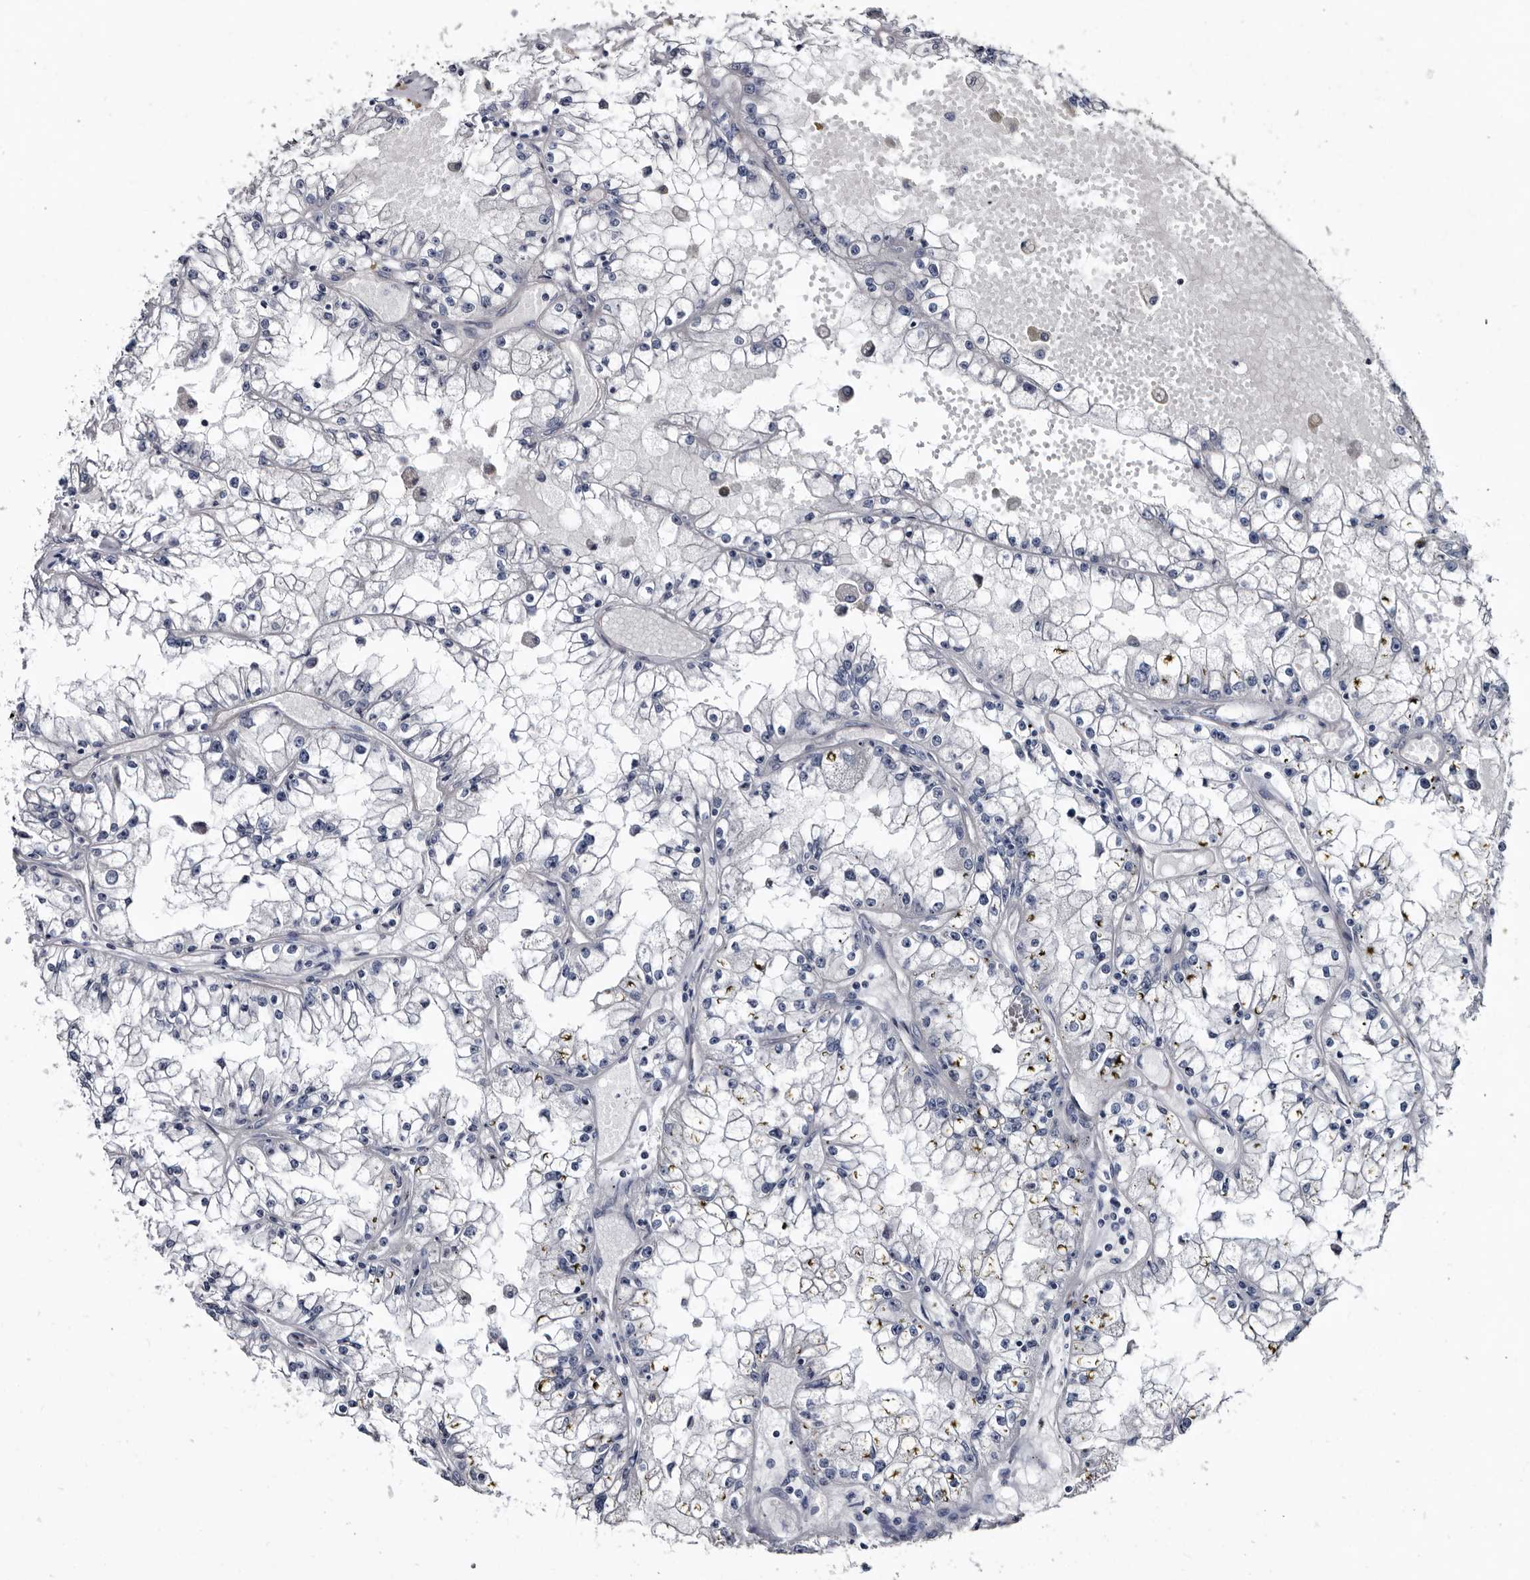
{"staining": {"intensity": "negative", "quantity": "none", "location": "none"}, "tissue": "renal cancer", "cell_type": "Tumor cells", "image_type": "cancer", "snomed": [{"axis": "morphology", "description": "Adenocarcinoma, NOS"}, {"axis": "topography", "description": "Kidney"}], "caption": "The immunohistochemistry (IHC) micrograph has no significant staining in tumor cells of renal cancer (adenocarcinoma) tissue. (Brightfield microscopy of DAB (3,3'-diaminobenzidine) IHC at high magnification).", "gene": "IARS1", "patient": {"sex": "male", "age": 56}}